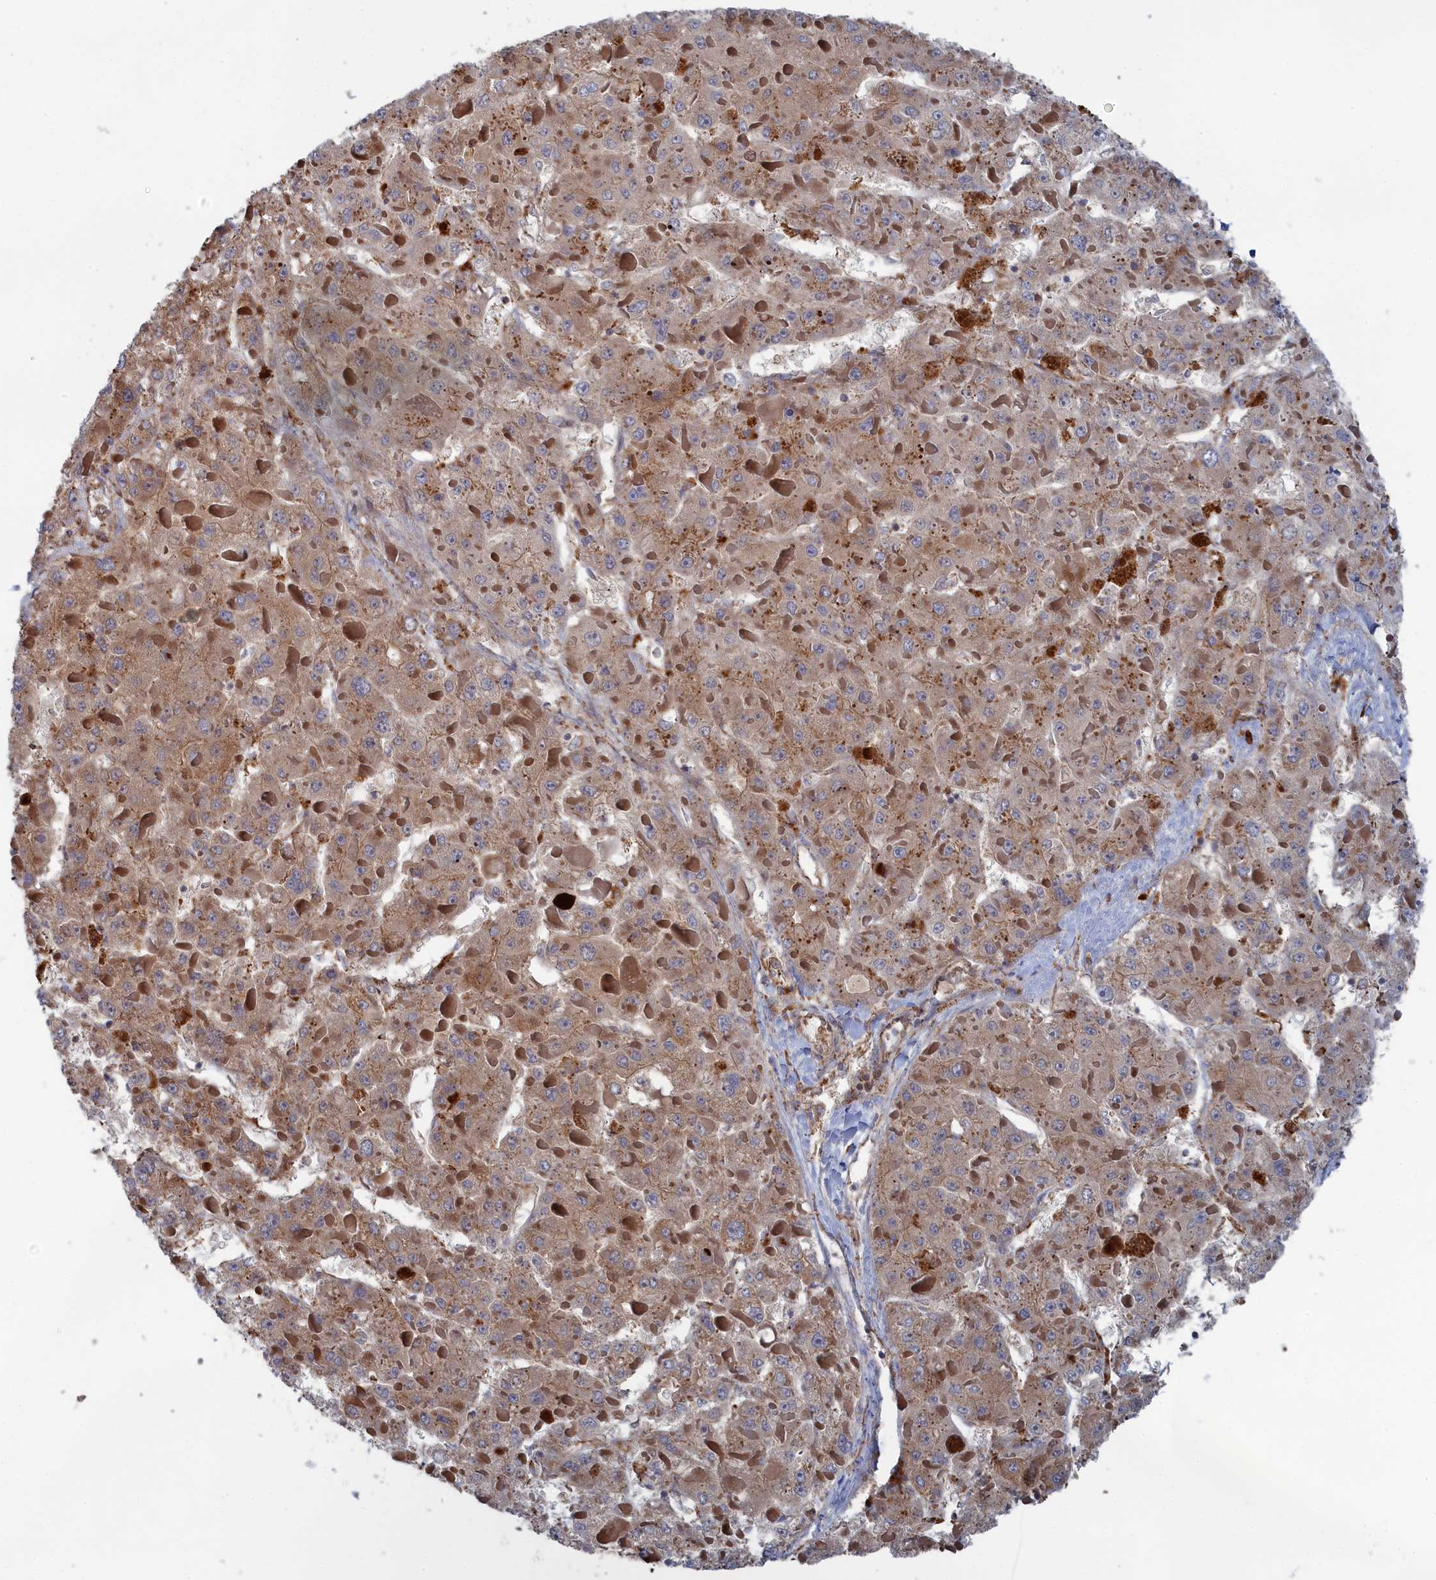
{"staining": {"intensity": "weak", "quantity": ">75%", "location": "cytoplasmic/membranous"}, "tissue": "liver cancer", "cell_type": "Tumor cells", "image_type": "cancer", "snomed": [{"axis": "morphology", "description": "Carcinoma, Hepatocellular, NOS"}, {"axis": "topography", "description": "Liver"}], "caption": "Weak cytoplasmic/membranous expression is seen in approximately >75% of tumor cells in liver cancer (hepatocellular carcinoma). The protein of interest is shown in brown color, while the nuclei are stained blue.", "gene": "BPIFB6", "patient": {"sex": "female", "age": 73}}